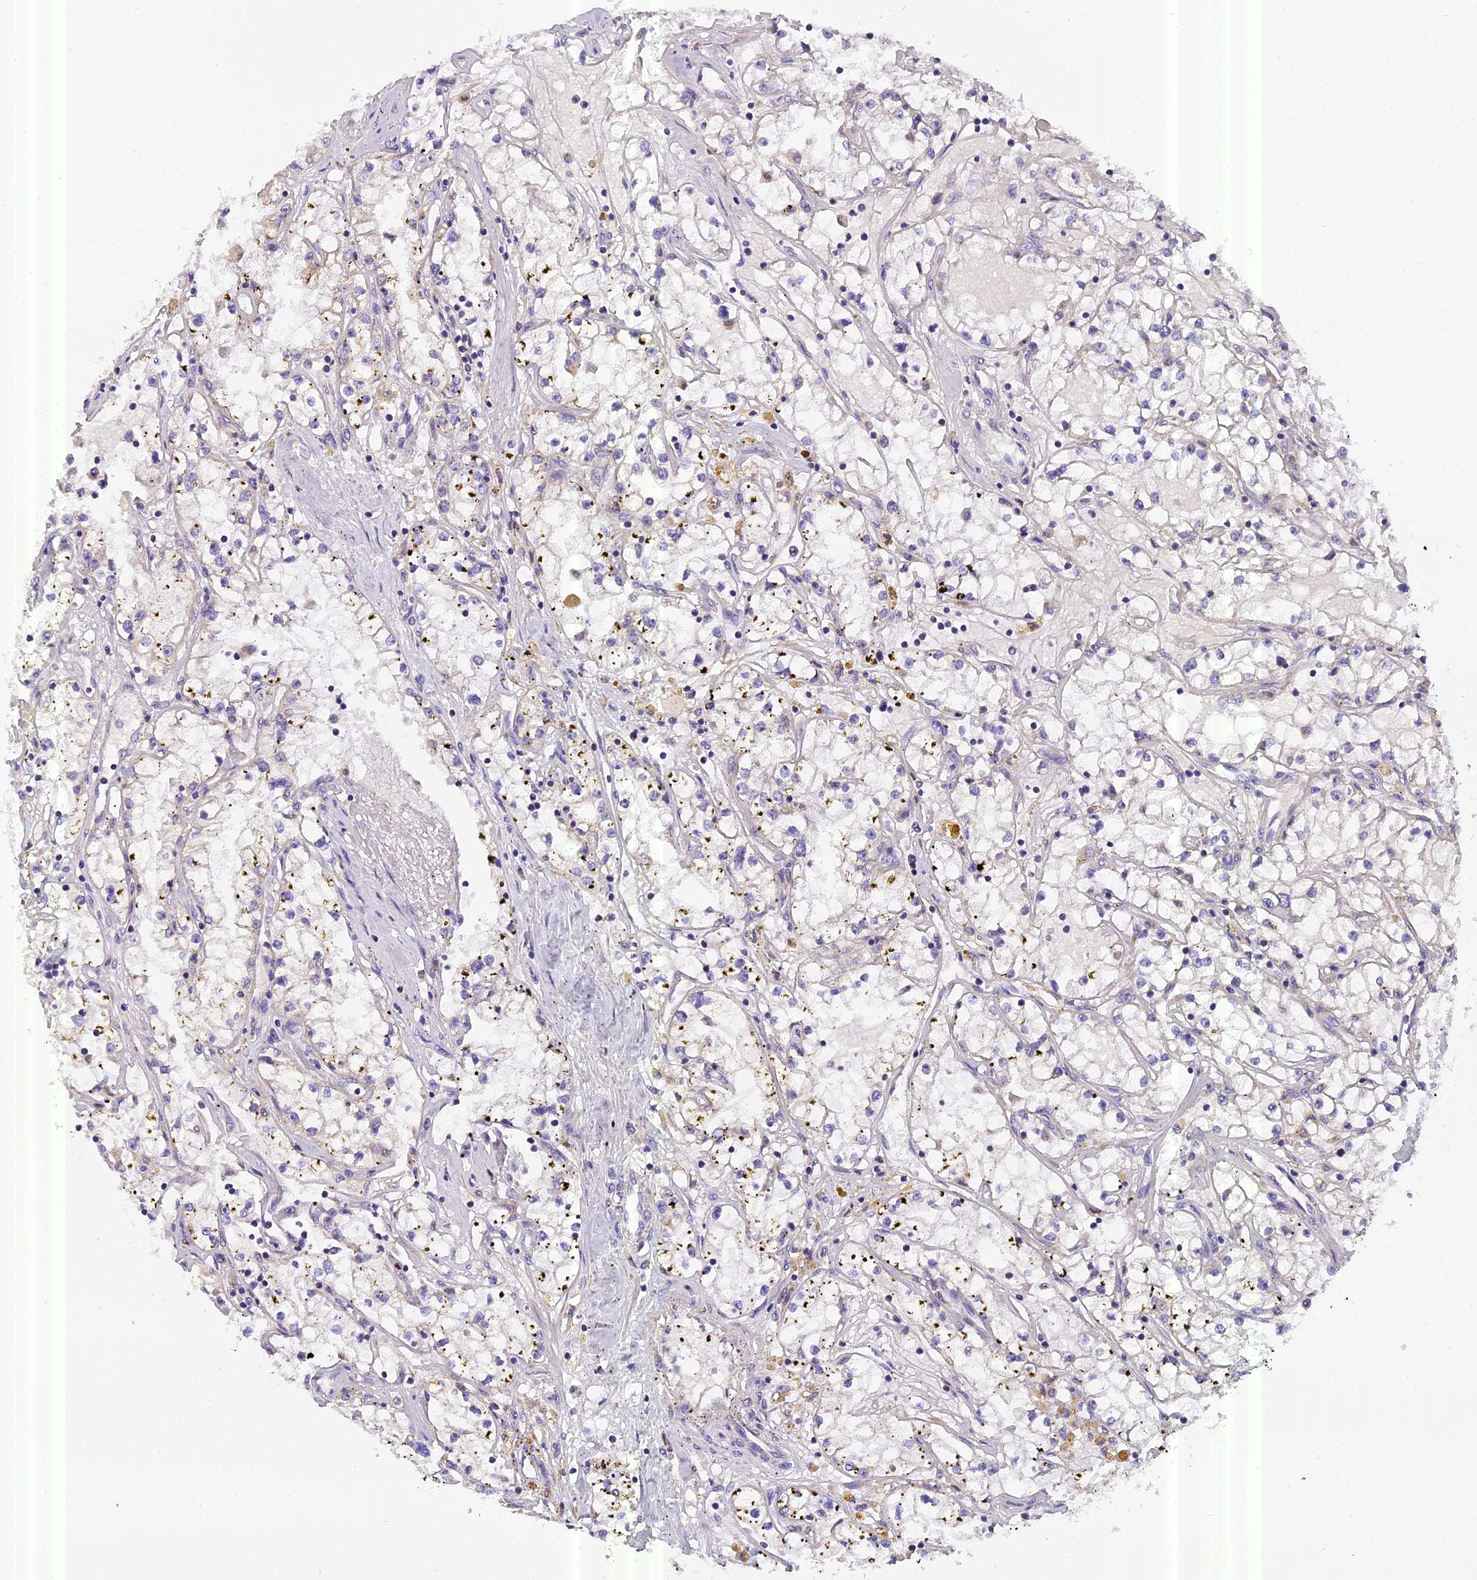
{"staining": {"intensity": "negative", "quantity": "none", "location": "none"}, "tissue": "renal cancer", "cell_type": "Tumor cells", "image_type": "cancer", "snomed": [{"axis": "morphology", "description": "Adenocarcinoma, NOS"}, {"axis": "topography", "description": "Kidney"}], "caption": "Immunohistochemistry (IHC) micrograph of renal cancer stained for a protein (brown), which reveals no staining in tumor cells. (DAB (3,3'-diaminobenzidine) immunohistochemistry (IHC) visualized using brightfield microscopy, high magnification).", "gene": "MGME1", "patient": {"sex": "male", "age": 56}}